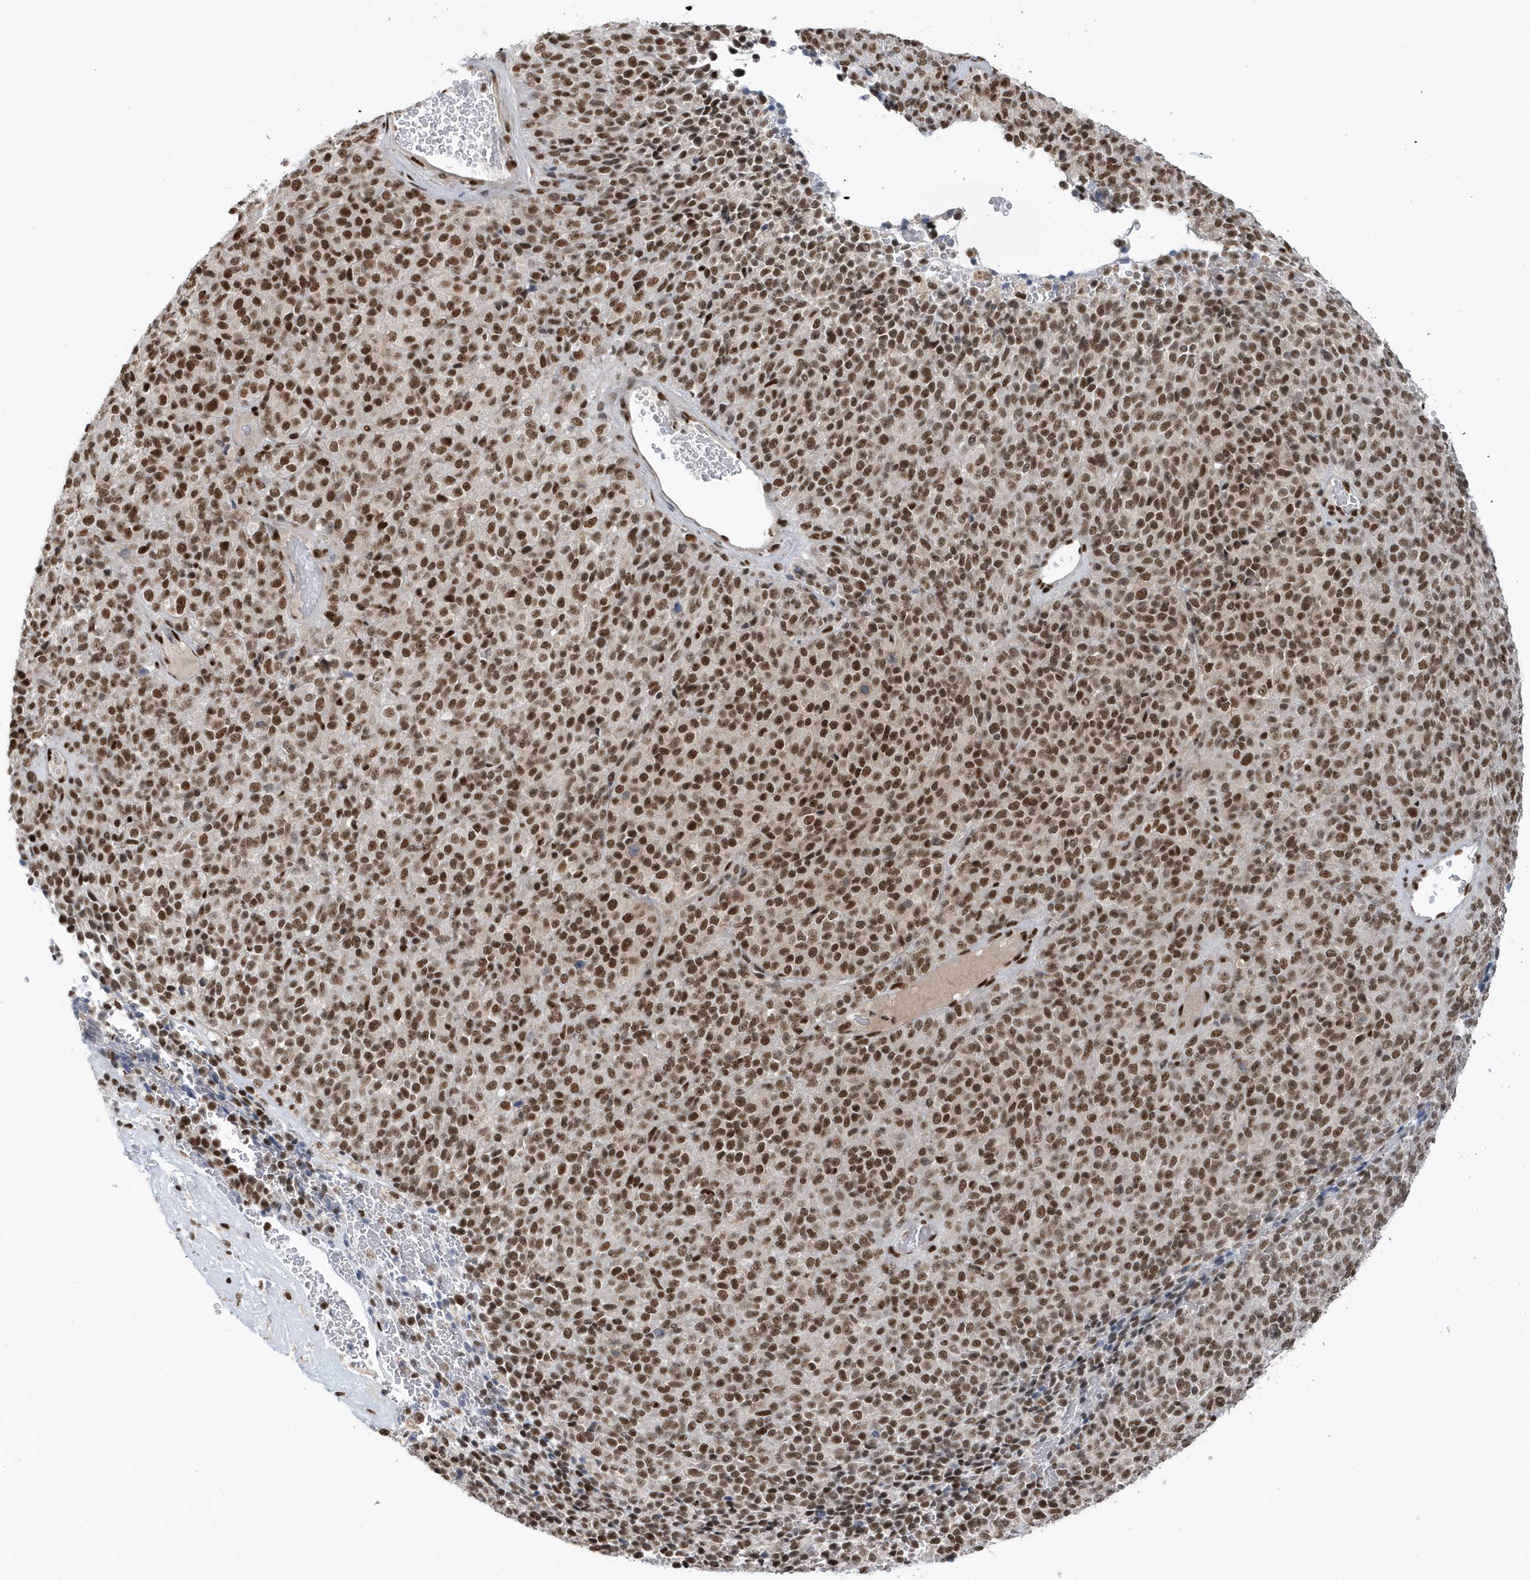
{"staining": {"intensity": "moderate", "quantity": ">75%", "location": "nuclear"}, "tissue": "melanoma", "cell_type": "Tumor cells", "image_type": "cancer", "snomed": [{"axis": "morphology", "description": "Malignant melanoma, Metastatic site"}, {"axis": "topography", "description": "Brain"}], "caption": "Immunohistochemical staining of malignant melanoma (metastatic site) demonstrates medium levels of moderate nuclear positivity in approximately >75% of tumor cells. (Stains: DAB in brown, nuclei in blue, Microscopy: brightfield microscopy at high magnification).", "gene": "SEPHS1", "patient": {"sex": "female", "age": 56}}